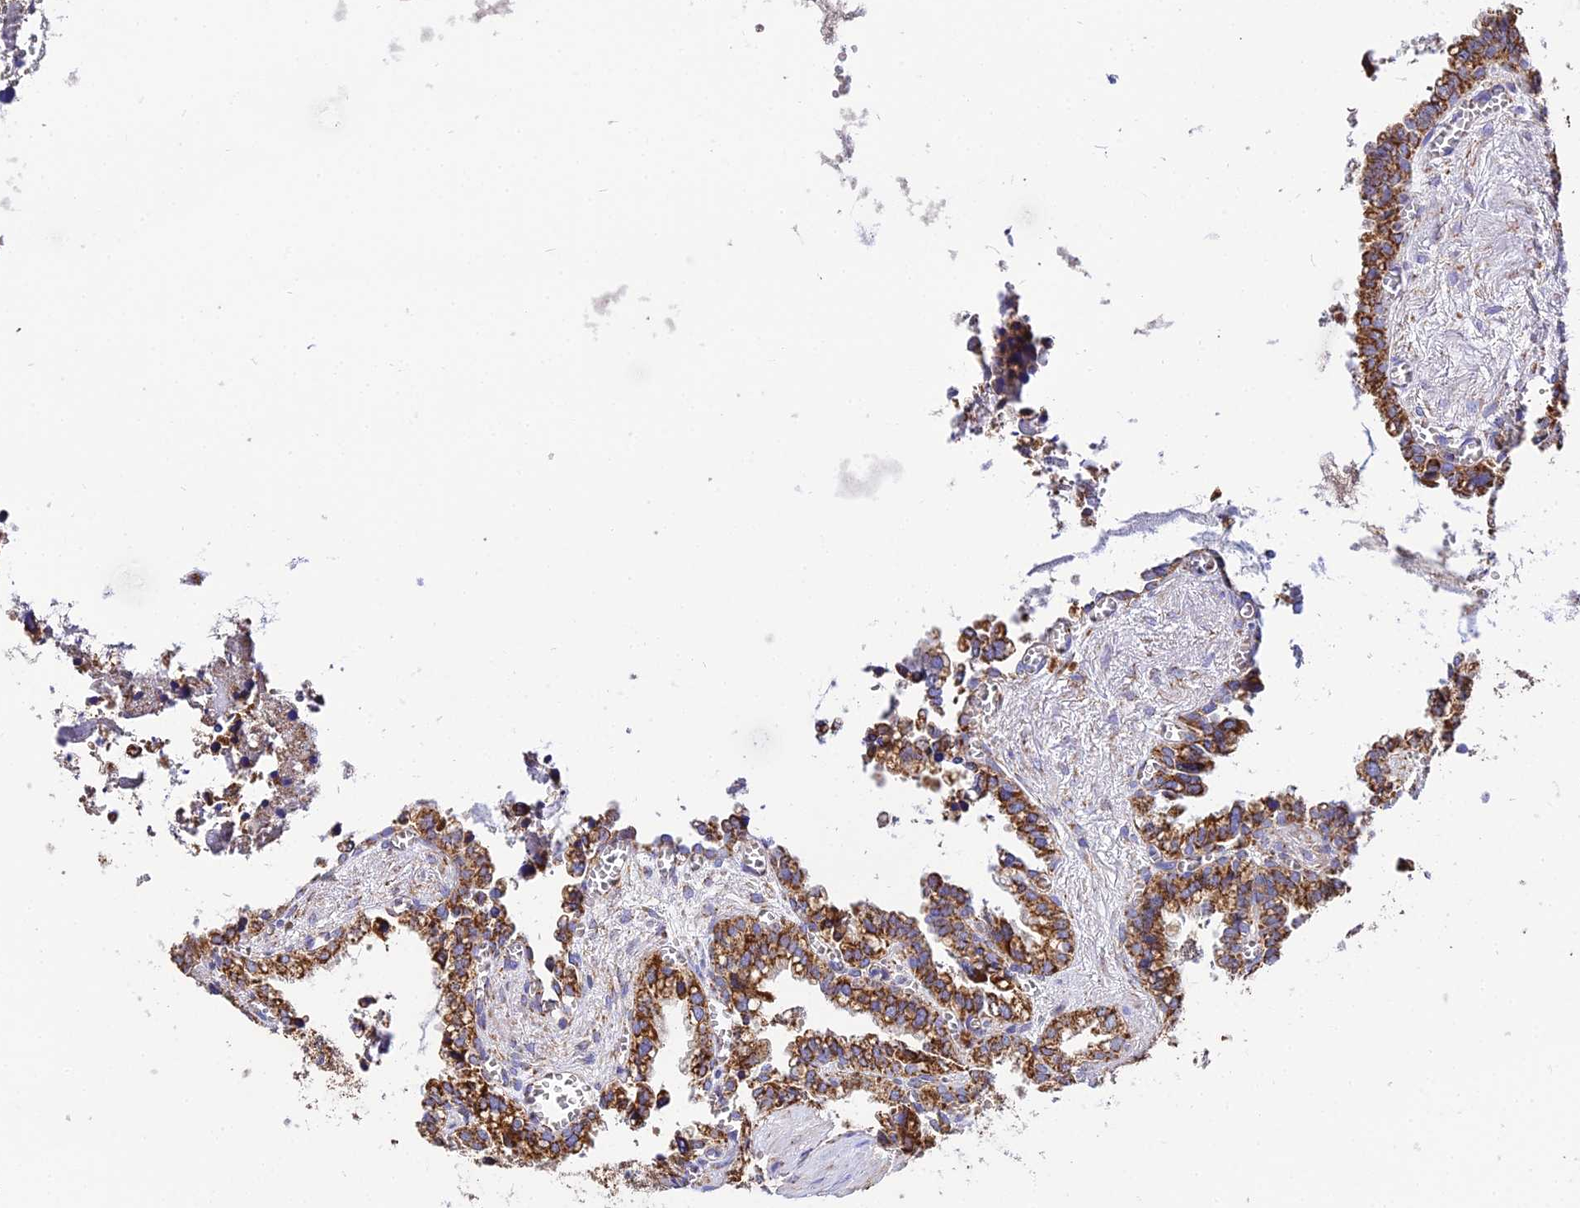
{"staining": {"intensity": "strong", "quantity": ">75%", "location": "cytoplasmic/membranous"}, "tissue": "seminal vesicle", "cell_type": "Glandular cells", "image_type": "normal", "snomed": [{"axis": "morphology", "description": "Normal tissue, NOS"}, {"axis": "topography", "description": "Prostate"}, {"axis": "topography", "description": "Seminal veicle"}], "caption": "A brown stain highlights strong cytoplasmic/membranous positivity of a protein in glandular cells of unremarkable seminal vesicle.", "gene": "OCIAD1", "patient": {"sex": "male", "age": 51}}